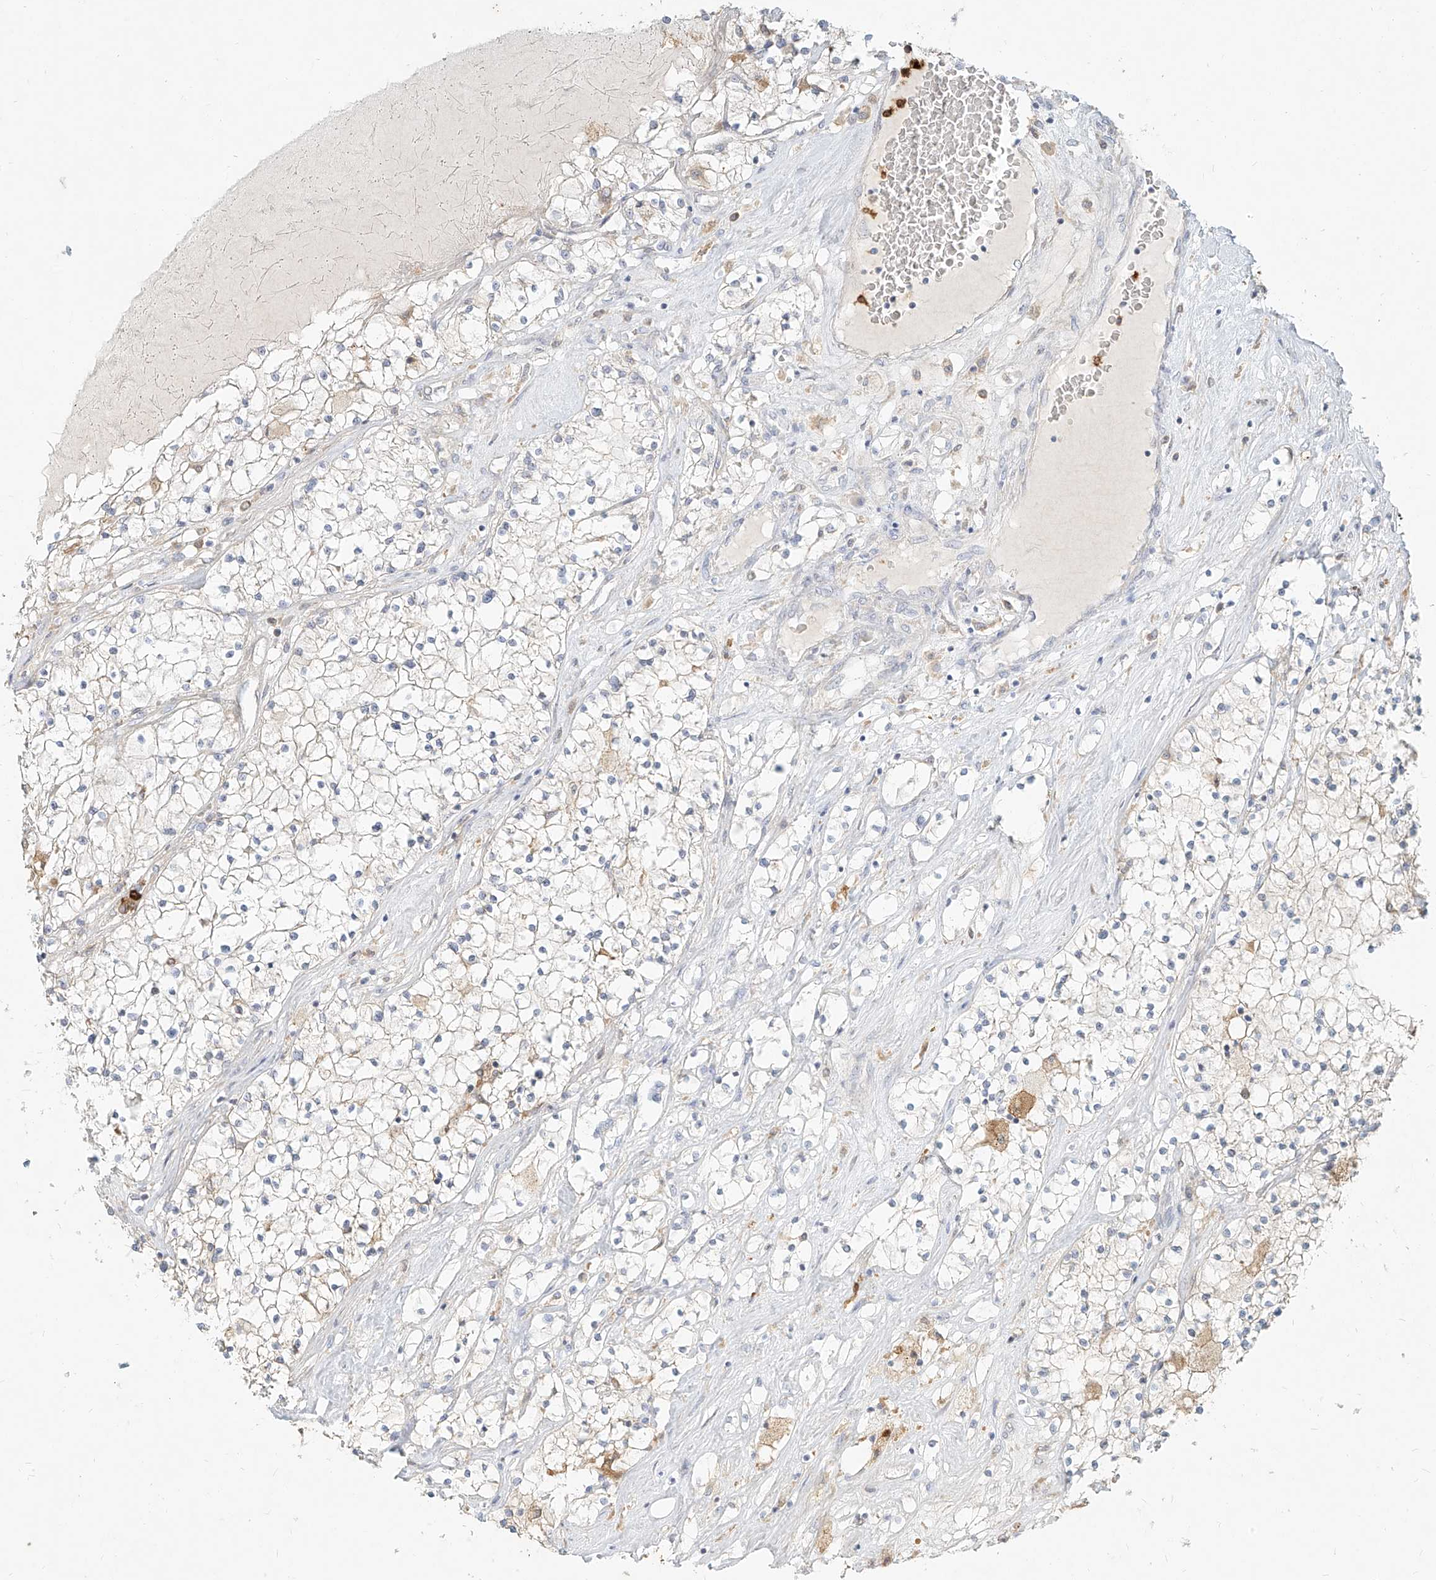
{"staining": {"intensity": "negative", "quantity": "none", "location": "none"}, "tissue": "renal cancer", "cell_type": "Tumor cells", "image_type": "cancer", "snomed": [{"axis": "morphology", "description": "Normal tissue, NOS"}, {"axis": "morphology", "description": "Adenocarcinoma, NOS"}, {"axis": "topography", "description": "Kidney"}], "caption": "Immunohistochemistry (IHC) image of renal adenocarcinoma stained for a protein (brown), which displays no positivity in tumor cells. The staining was performed using DAB to visualize the protein expression in brown, while the nuclei were stained in blue with hematoxylin (Magnification: 20x).", "gene": "PGD", "patient": {"sex": "male", "age": 68}}